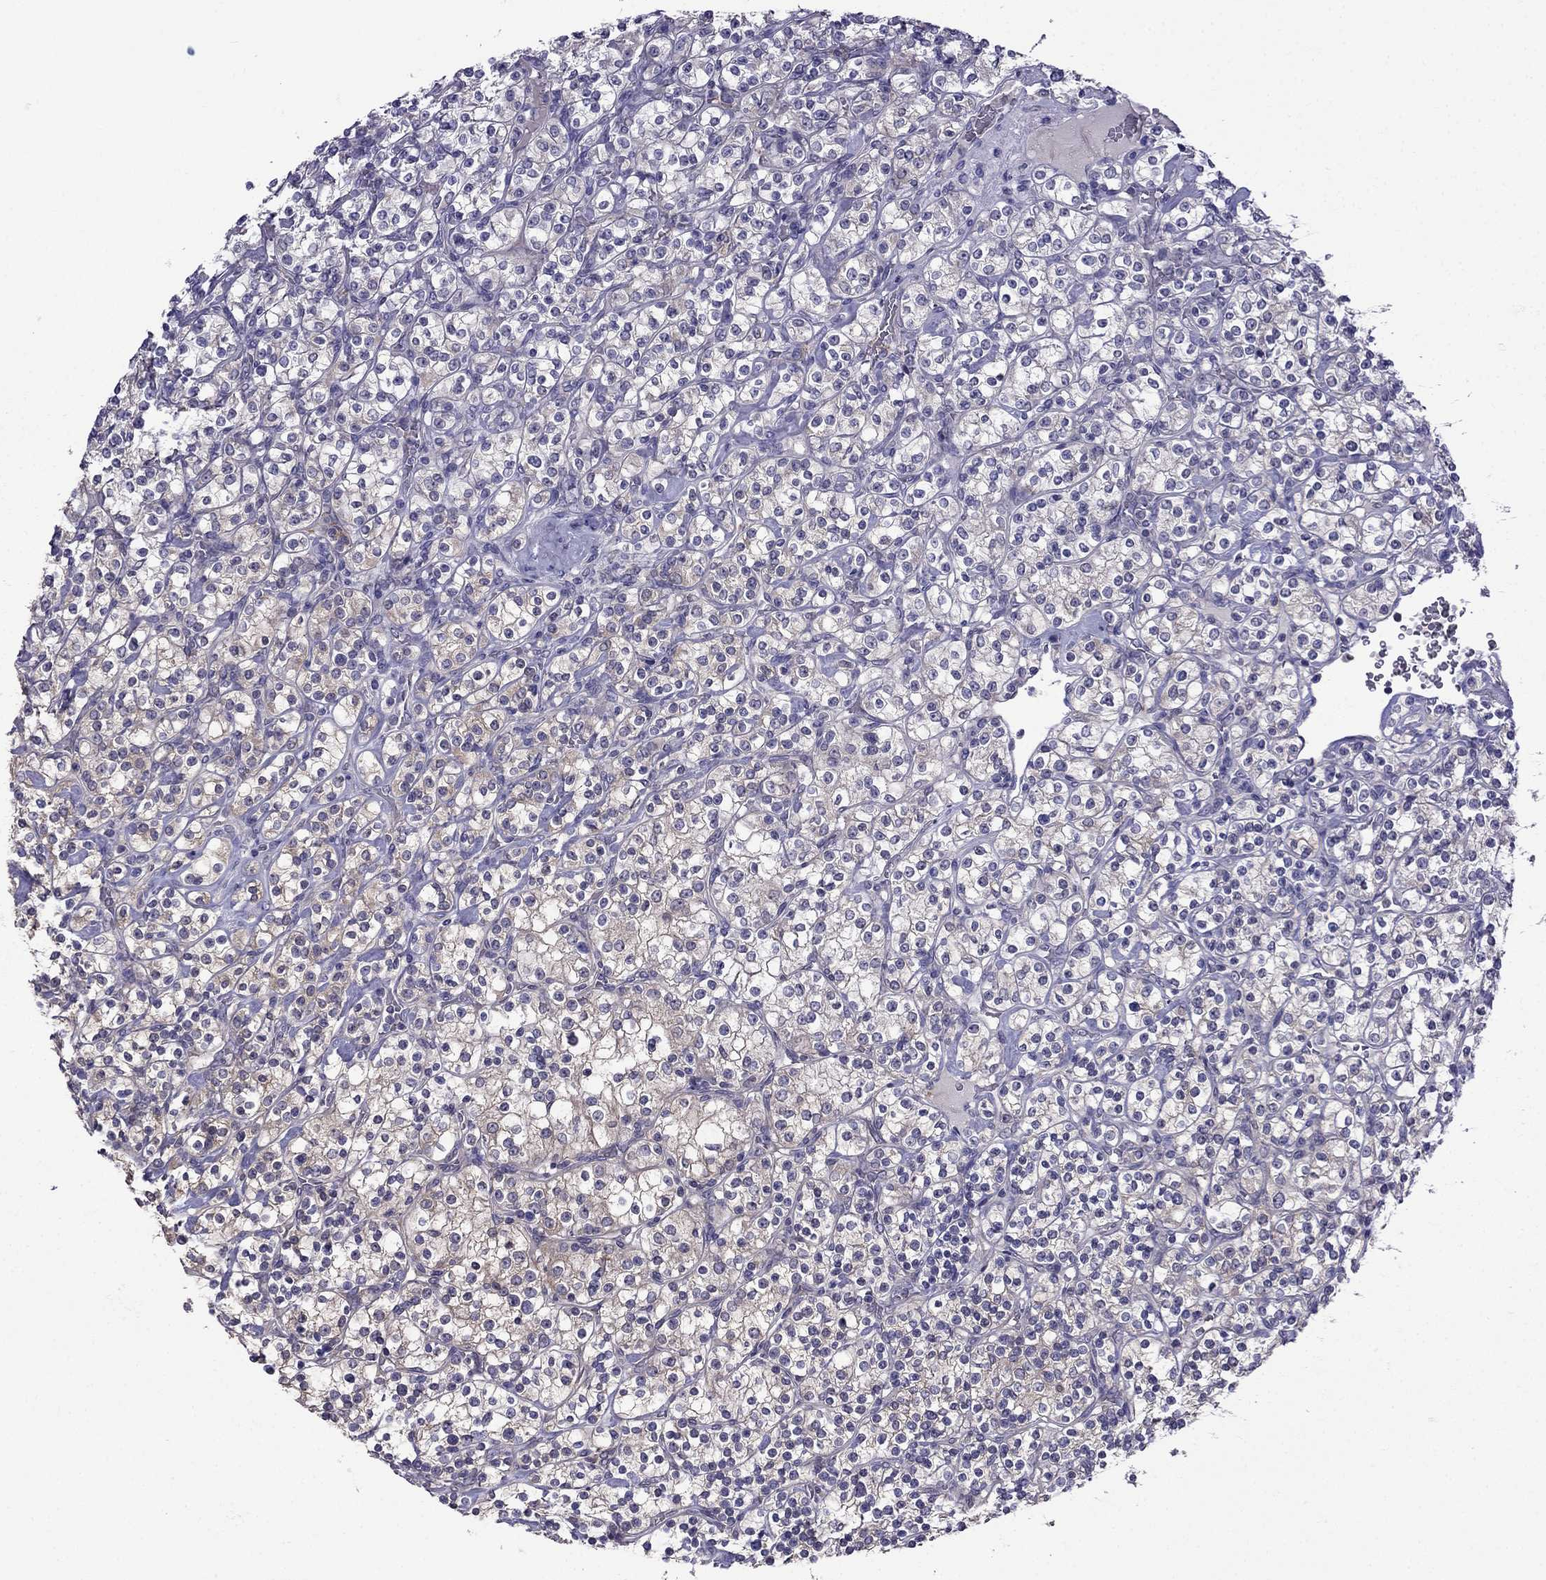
{"staining": {"intensity": "weak", "quantity": "25%-75%", "location": "cytoplasmic/membranous"}, "tissue": "renal cancer", "cell_type": "Tumor cells", "image_type": "cancer", "snomed": [{"axis": "morphology", "description": "Adenocarcinoma, NOS"}, {"axis": "topography", "description": "Kidney"}], "caption": "Renal adenocarcinoma stained for a protein displays weak cytoplasmic/membranous positivity in tumor cells. (DAB (3,3'-diaminobenzidine) IHC with brightfield microscopy, high magnification).", "gene": "SCNN1D", "patient": {"sex": "male", "age": 77}}